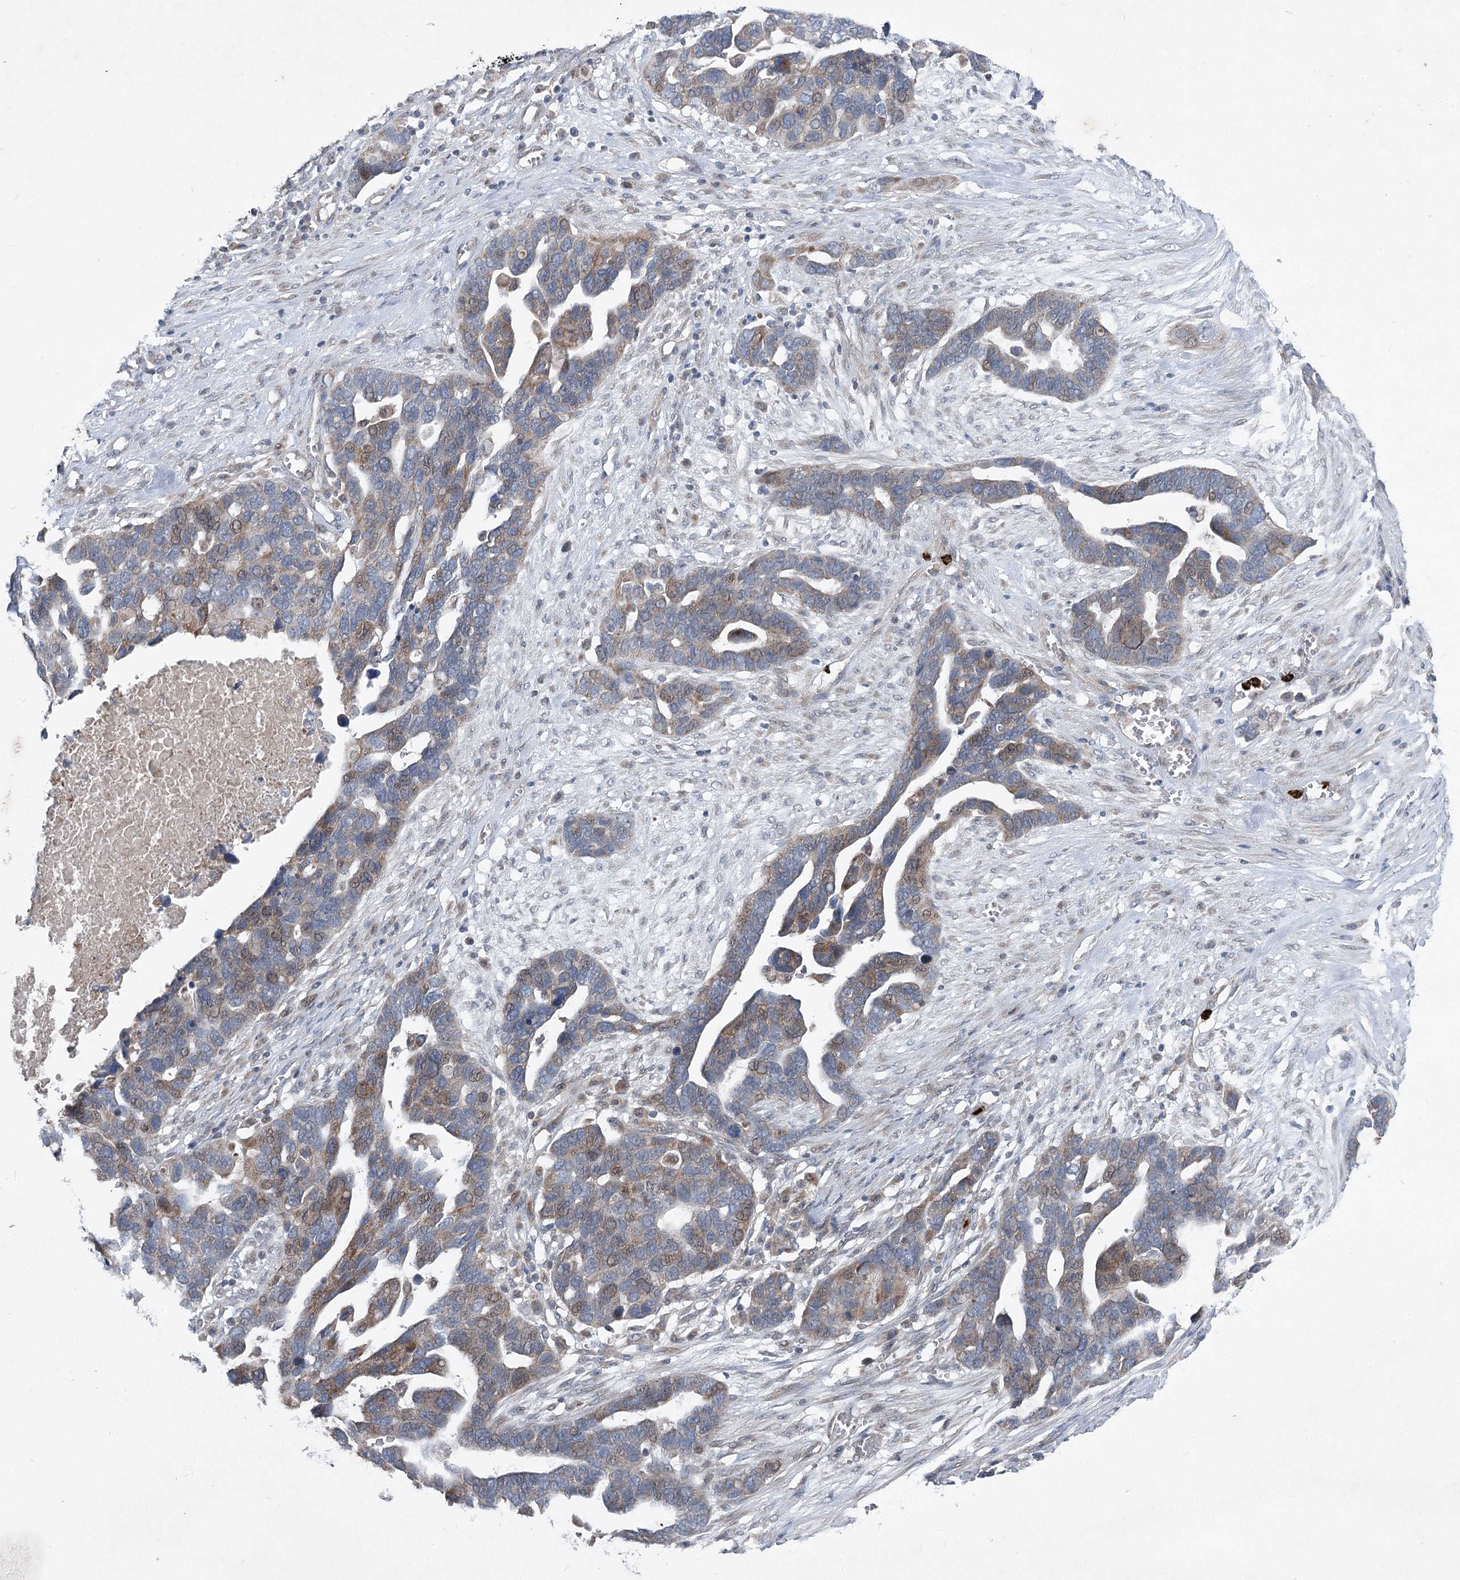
{"staining": {"intensity": "weak", "quantity": "25%-75%", "location": "cytoplasmic/membranous"}, "tissue": "ovarian cancer", "cell_type": "Tumor cells", "image_type": "cancer", "snomed": [{"axis": "morphology", "description": "Cystadenocarcinoma, serous, NOS"}, {"axis": "topography", "description": "Ovary"}], "caption": "Protein staining by immunohistochemistry (IHC) reveals weak cytoplasmic/membranous positivity in approximately 25%-75% of tumor cells in ovarian serous cystadenocarcinoma.", "gene": "PLA2G12A", "patient": {"sex": "female", "age": 54}}